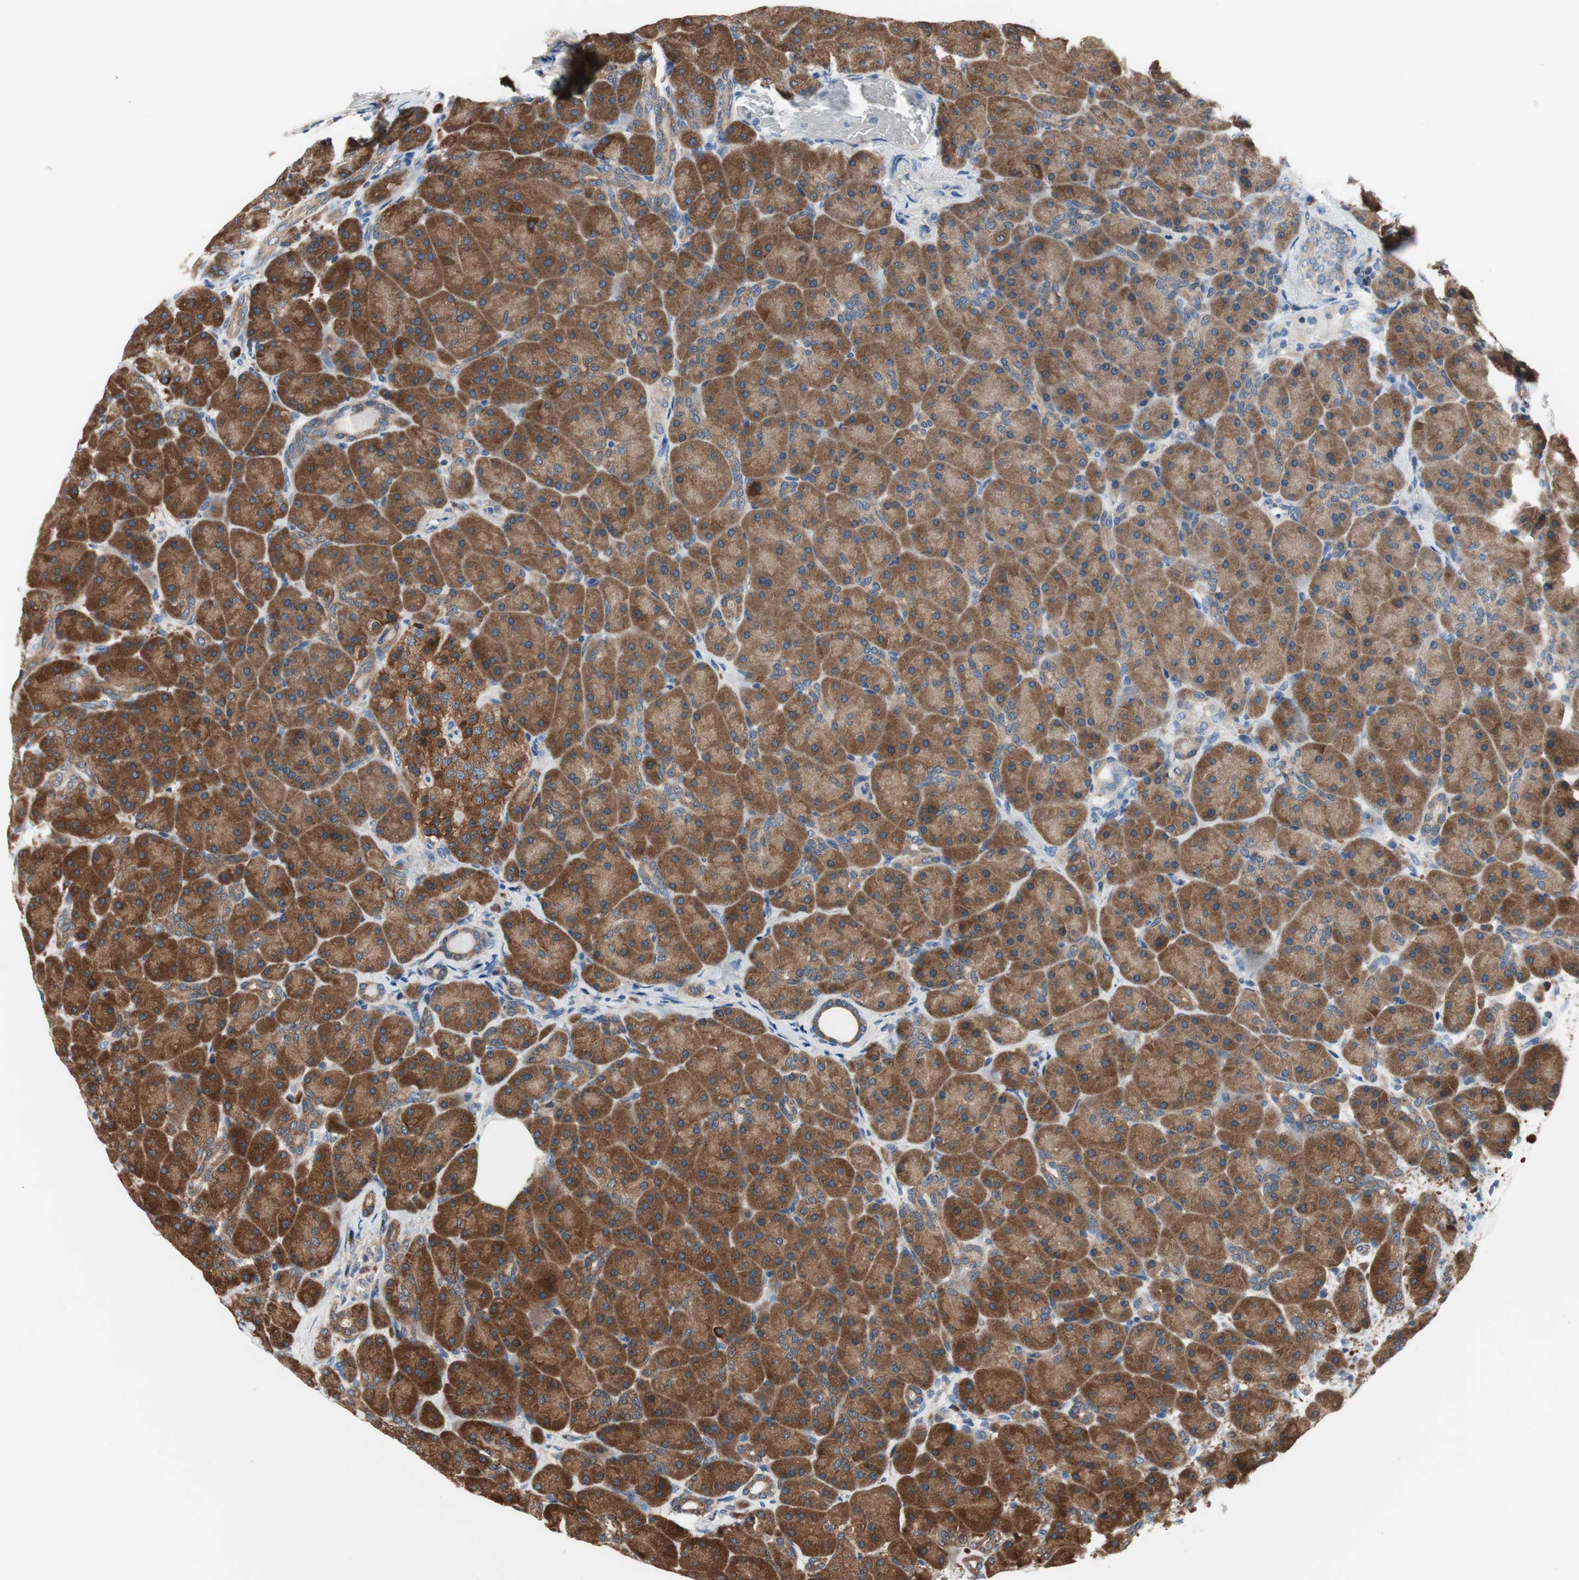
{"staining": {"intensity": "strong", "quantity": ">75%", "location": "cytoplasmic/membranous"}, "tissue": "pancreas", "cell_type": "Exocrine glandular cells", "image_type": "normal", "snomed": [{"axis": "morphology", "description": "Normal tissue, NOS"}, {"axis": "topography", "description": "Pancreas"}], "caption": "The micrograph displays staining of normal pancreas, revealing strong cytoplasmic/membranous protein staining (brown color) within exocrine glandular cells.", "gene": "PRDX2", "patient": {"sex": "male", "age": 66}}